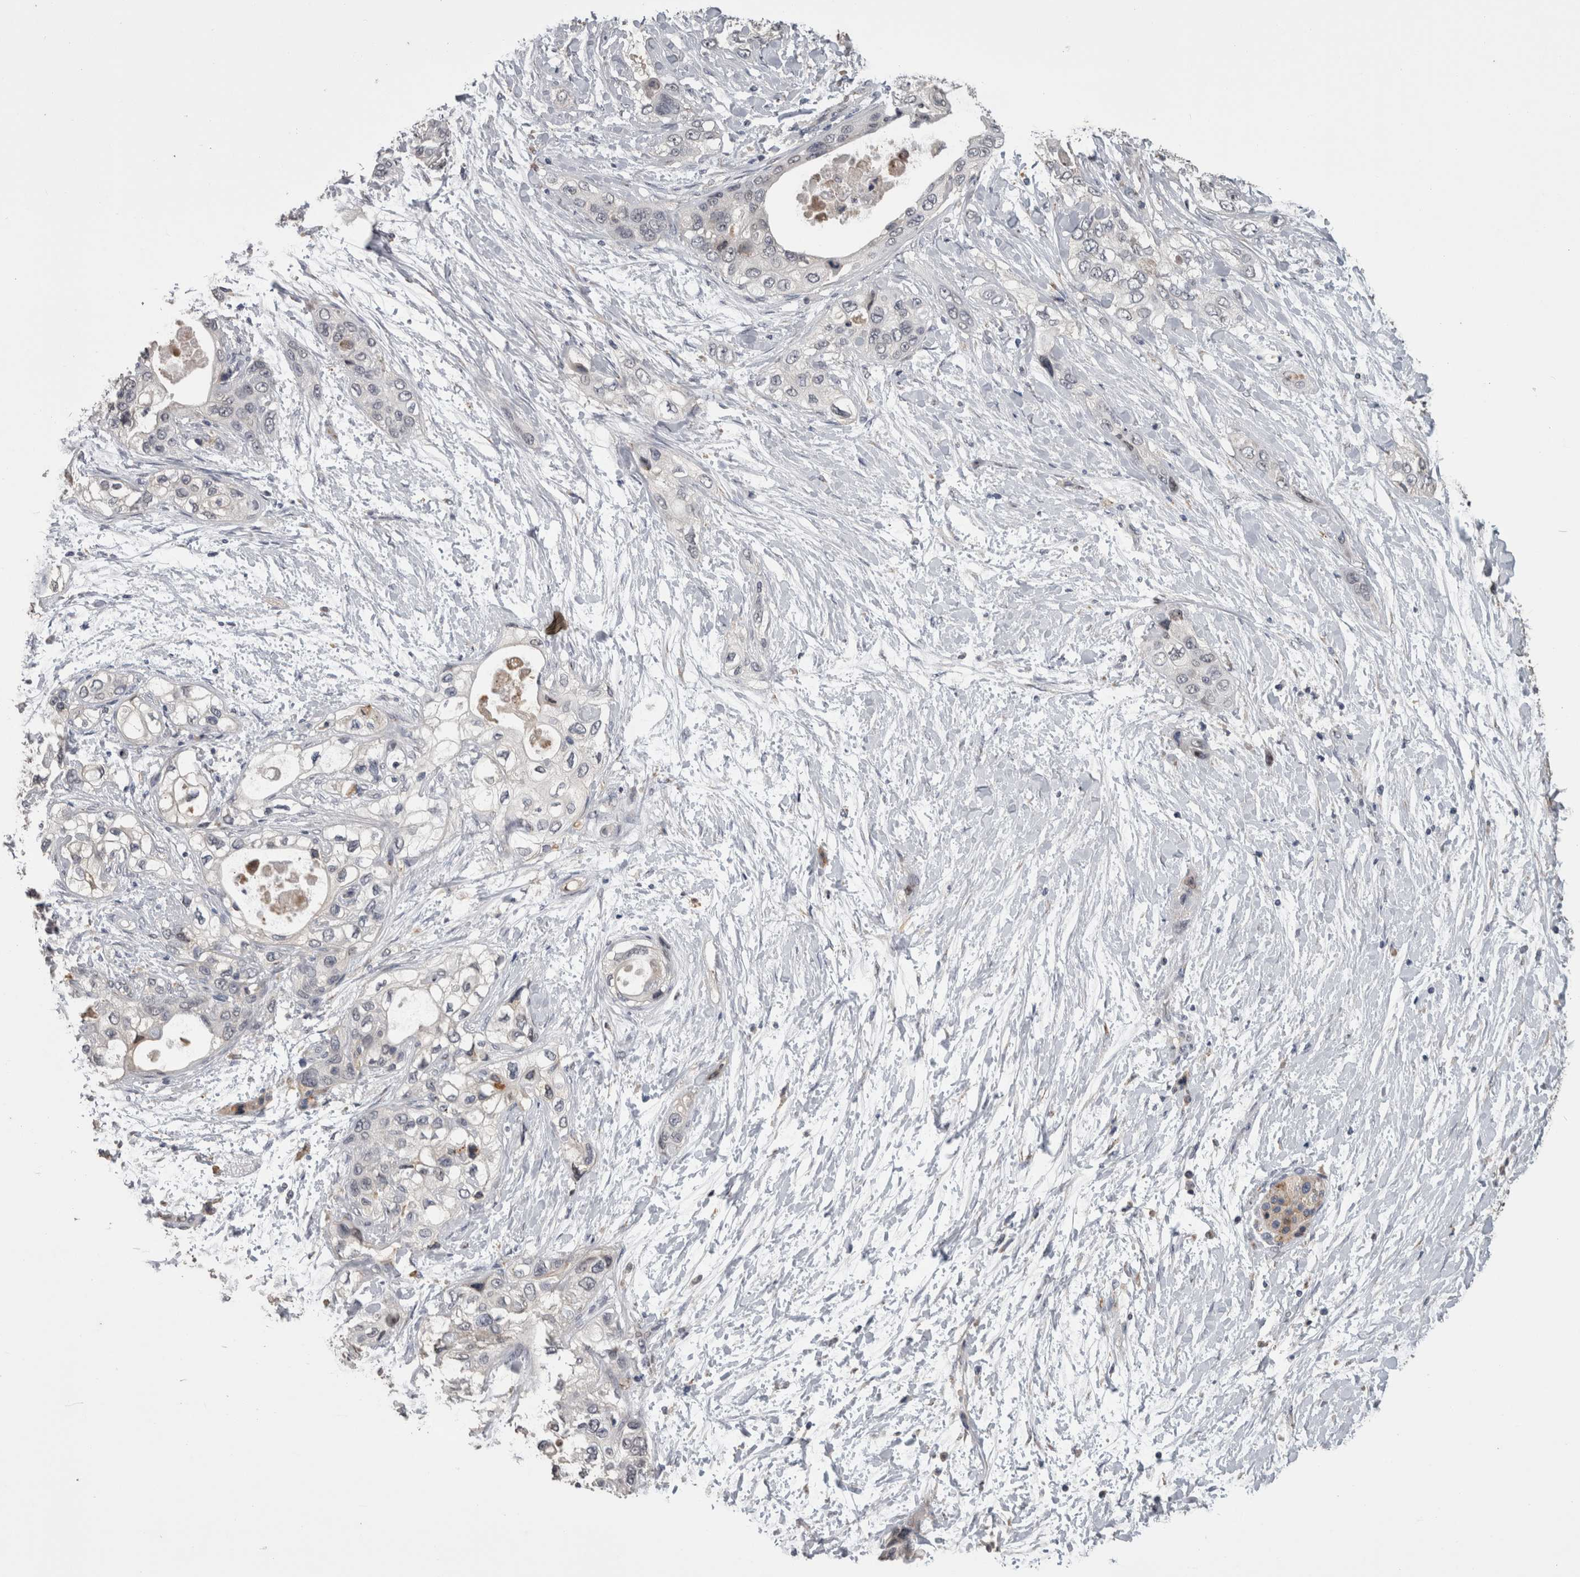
{"staining": {"intensity": "negative", "quantity": "none", "location": "none"}, "tissue": "pancreatic cancer", "cell_type": "Tumor cells", "image_type": "cancer", "snomed": [{"axis": "morphology", "description": "Adenocarcinoma, NOS"}, {"axis": "topography", "description": "Pancreas"}], "caption": "Immunohistochemistry (IHC) of human pancreatic adenocarcinoma demonstrates no staining in tumor cells.", "gene": "ANXA13", "patient": {"sex": "female", "age": 70}}